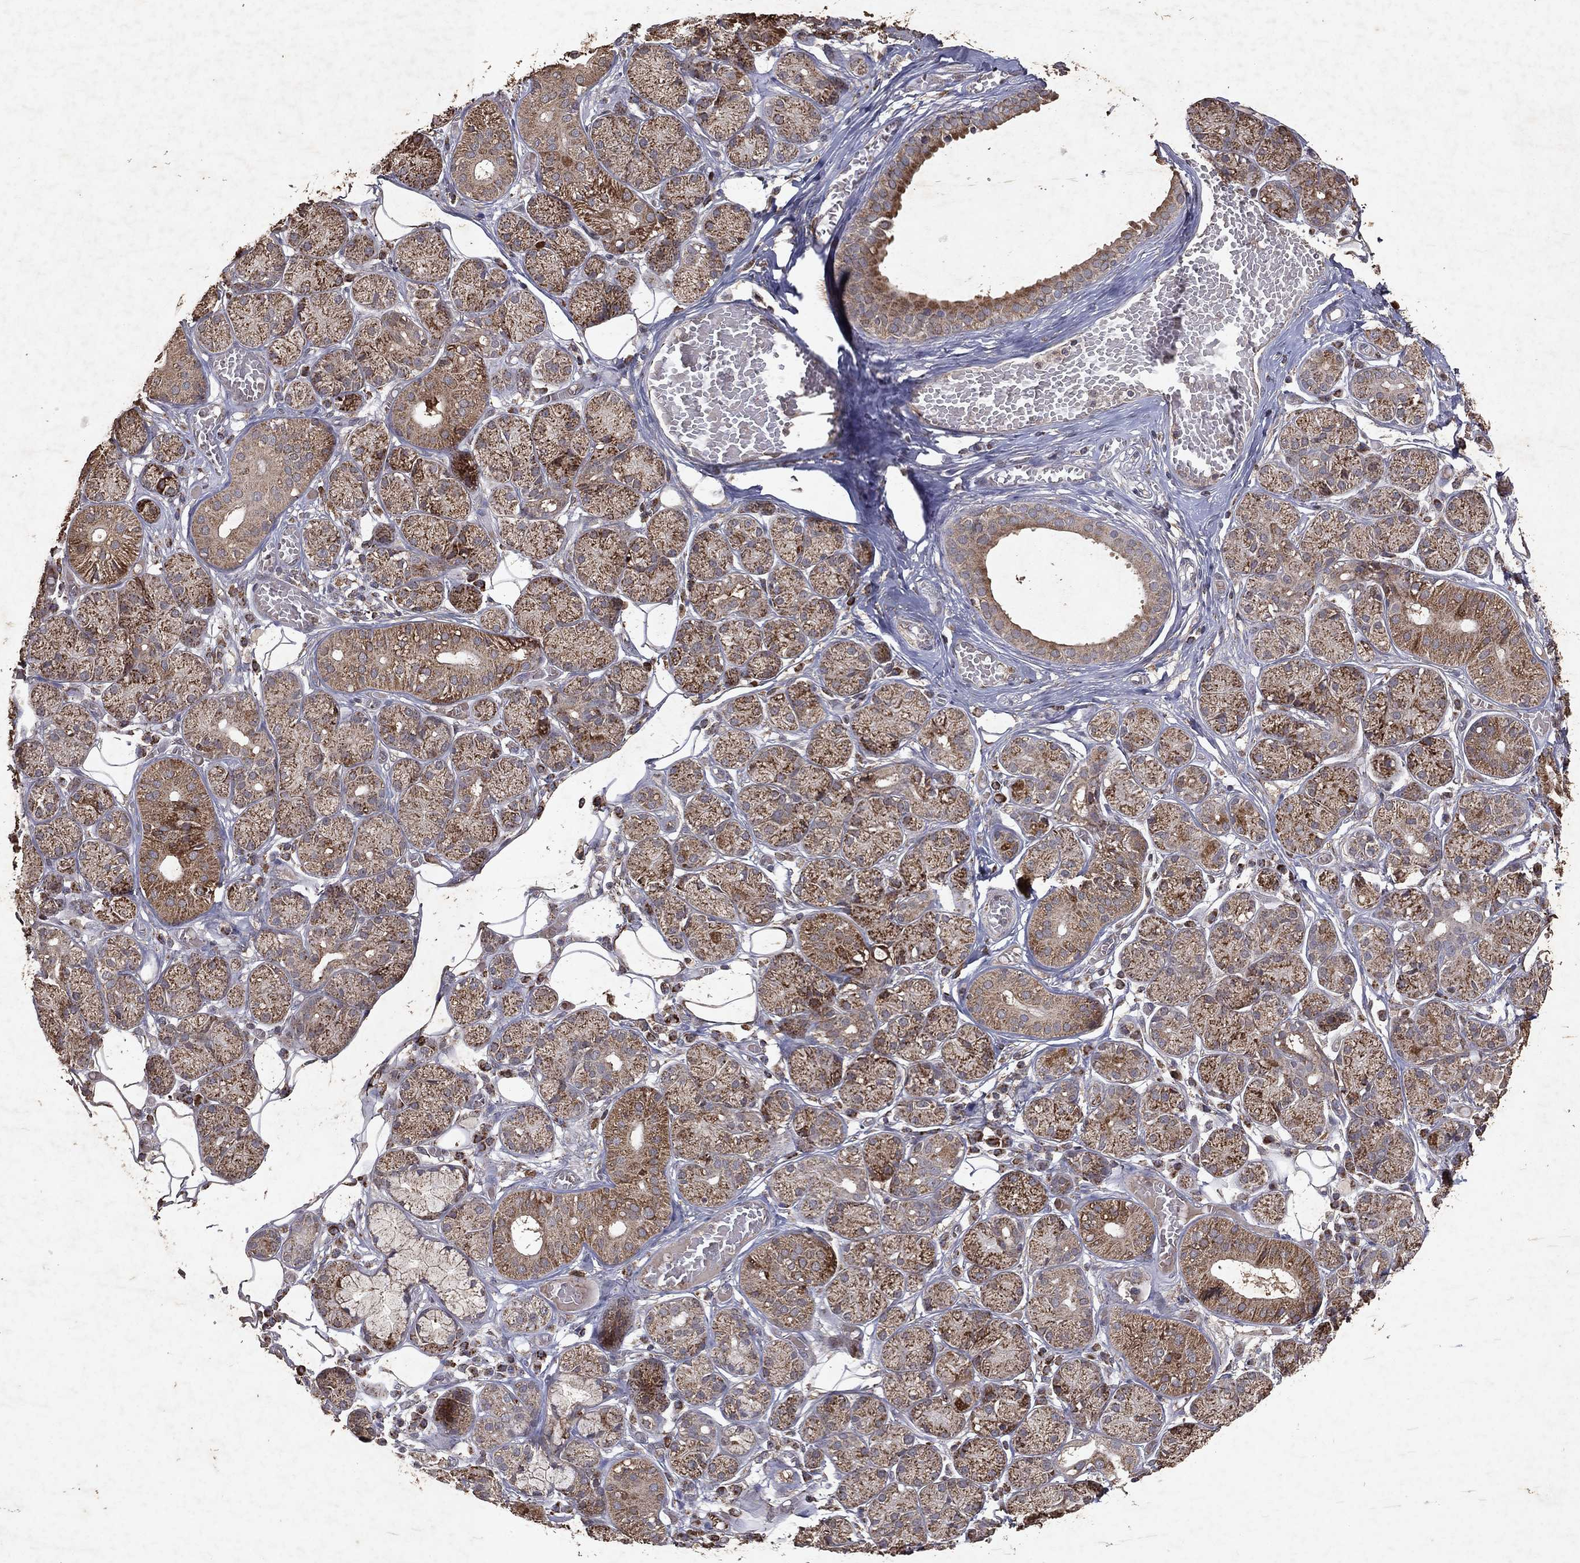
{"staining": {"intensity": "moderate", "quantity": "25%-75%", "location": "cytoplasmic/membranous"}, "tissue": "salivary gland", "cell_type": "Glandular cells", "image_type": "normal", "snomed": [{"axis": "morphology", "description": "Normal tissue, NOS"}, {"axis": "topography", "description": "Salivary gland"}, {"axis": "topography", "description": "Peripheral nerve tissue"}], "caption": "IHC (DAB) staining of unremarkable salivary gland displays moderate cytoplasmic/membranous protein expression in about 25%-75% of glandular cells. The staining was performed using DAB, with brown indicating positive protein expression. Nuclei are stained blue with hematoxylin.", "gene": "PYROXD2", "patient": {"sex": "male", "age": 71}}